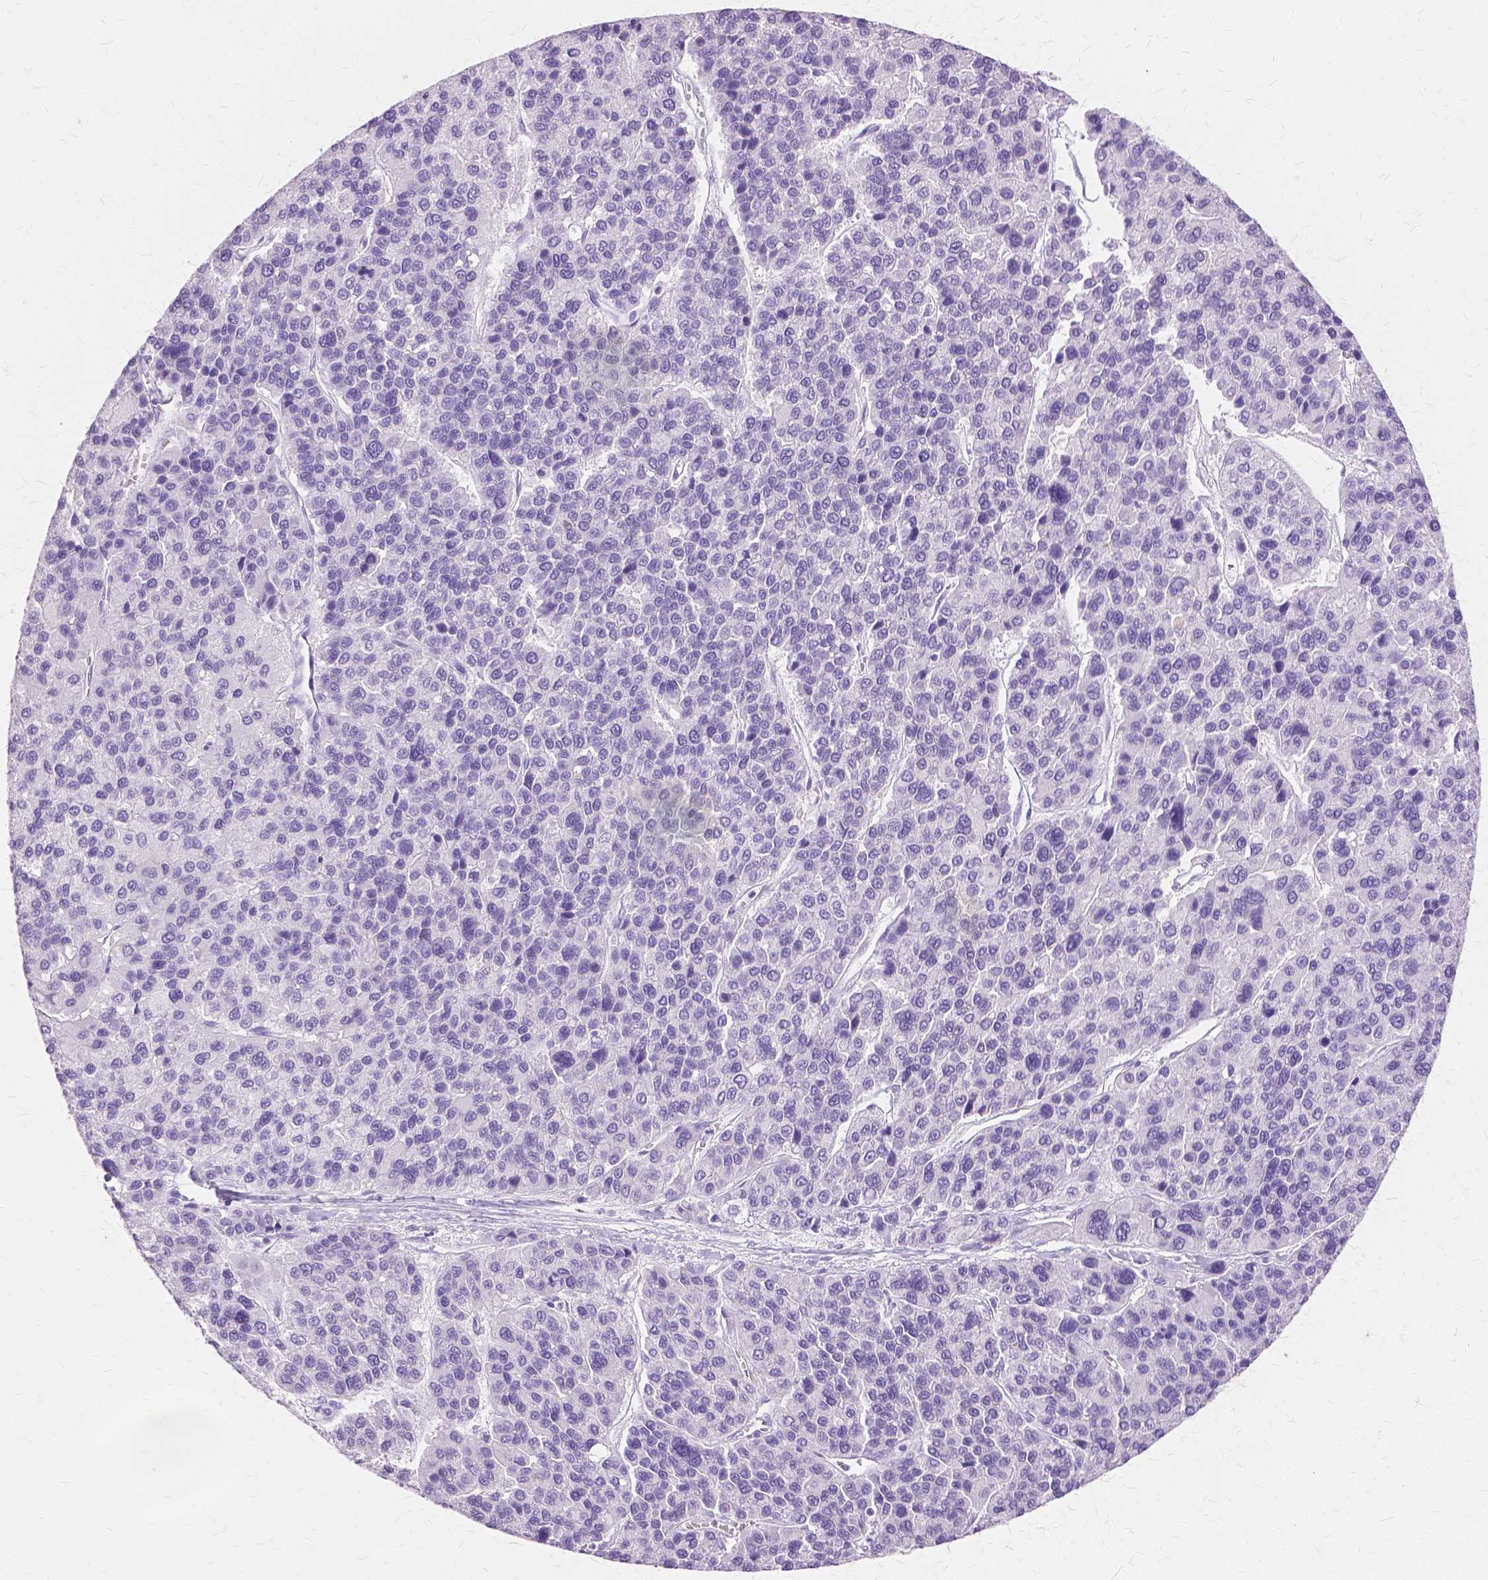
{"staining": {"intensity": "negative", "quantity": "none", "location": "none"}, "tissue": "liver cancer", "cell_type": "Tumor cells", "image_type": "cancer", "snomed": [{"axis": "morphology", "description": "Carcinoma, Hepatocellular, NOS"}, {"axis": "topography", "description": "Liver"}], "caption": "IHC histopathology image of human liver cancer (hepatocellular carcinoma) stained for a protein (brown), which reveals no staining in tumor cells. (Stains: DAB IHC with hematoxylin counter stain, Microscopy: brightfield microscopy at high magnification).", "gene": "TGM1", "patient": {"sex": "female", "age": 41}}